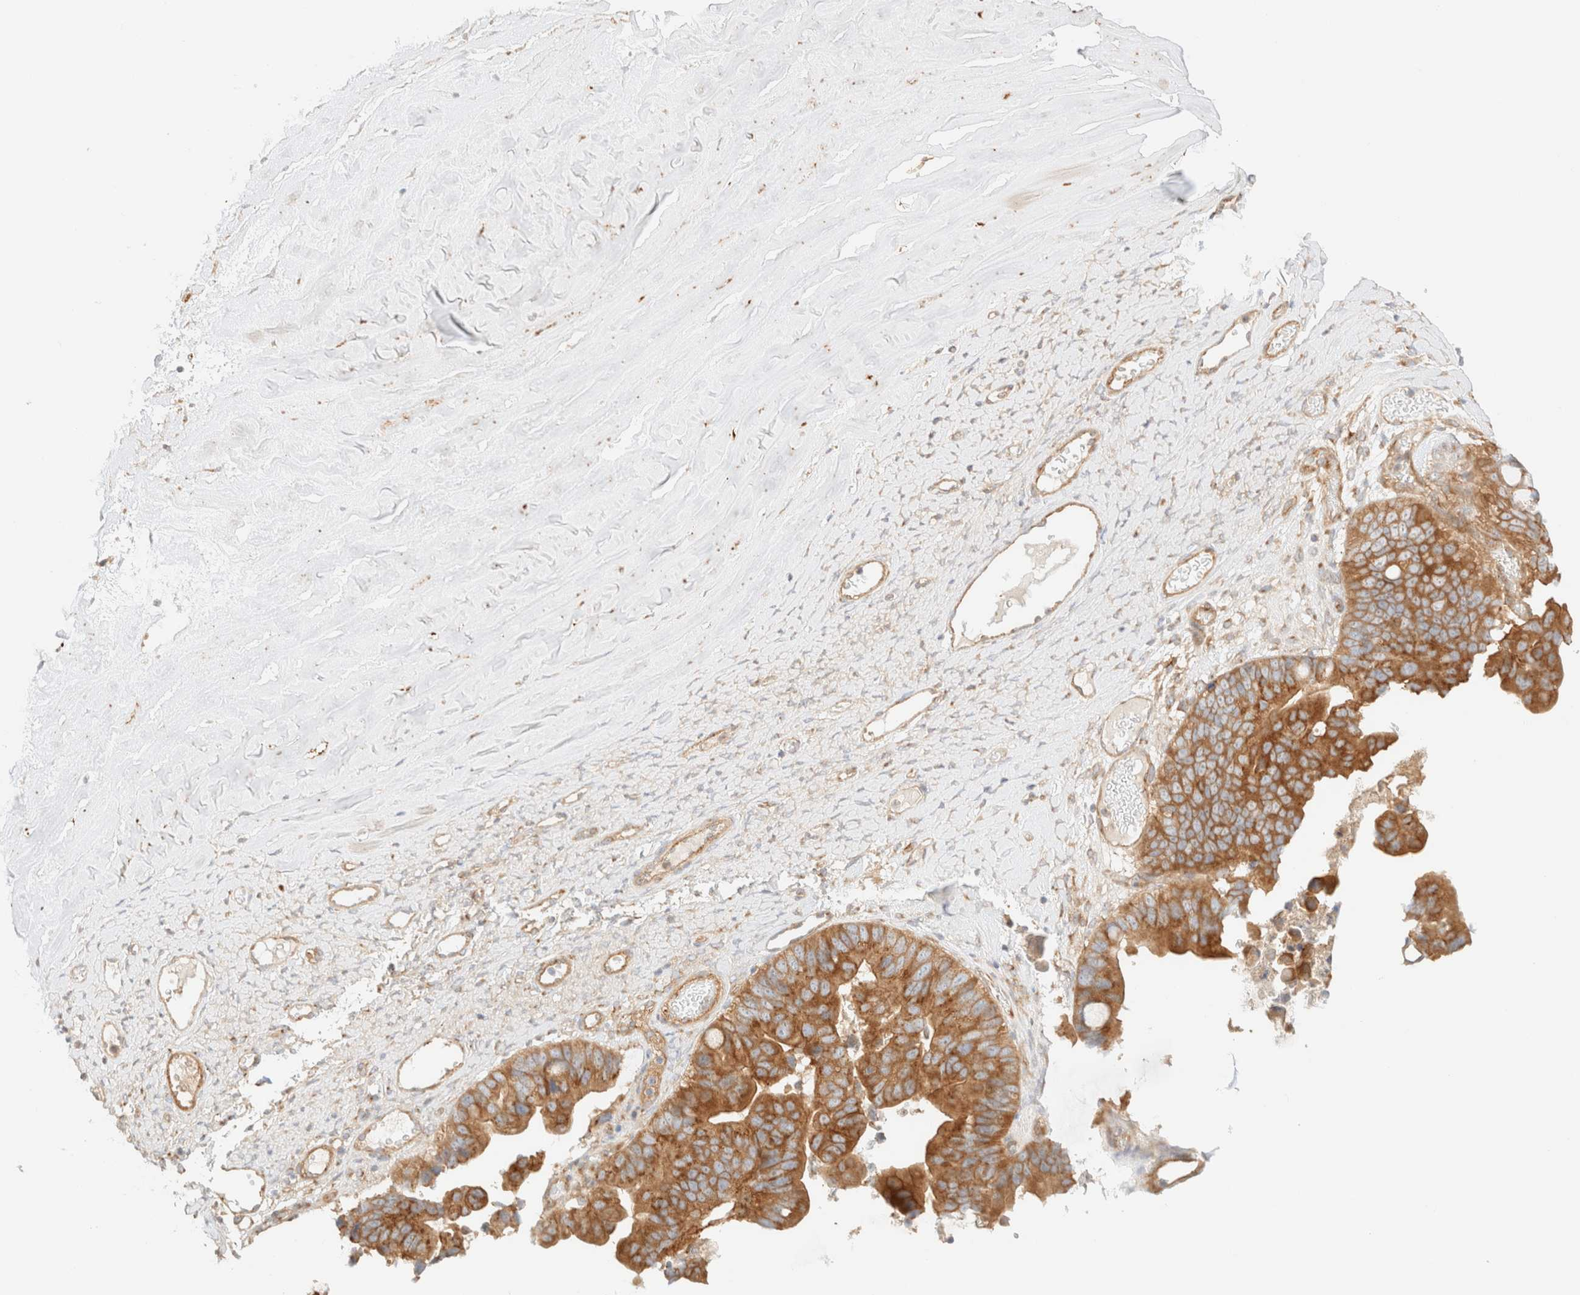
{"staining": {"intensity": "moderate", "quantity": ">75%", "location": "cytoplasmic/membranous"}, "tissue": "ovarian cancer", "cell_type": "Tumor cells", "image_type": "cancer", "snomed": [{"axis": "morphology", "description": "Cystadenocarcinoma, mucinous, NOS"}, {"axis": "topography", "description": "Ovary"}], "caption": "There is medium levels of moderate cytoplasmic/membranous positivity in tumor cells of mucinous cystadenocarcinoma (ovarian), as demonstrated by immunohistochemical staining (brown color).", "gene": "MYO10", "patient": {"sex": "female", "age": 61}}